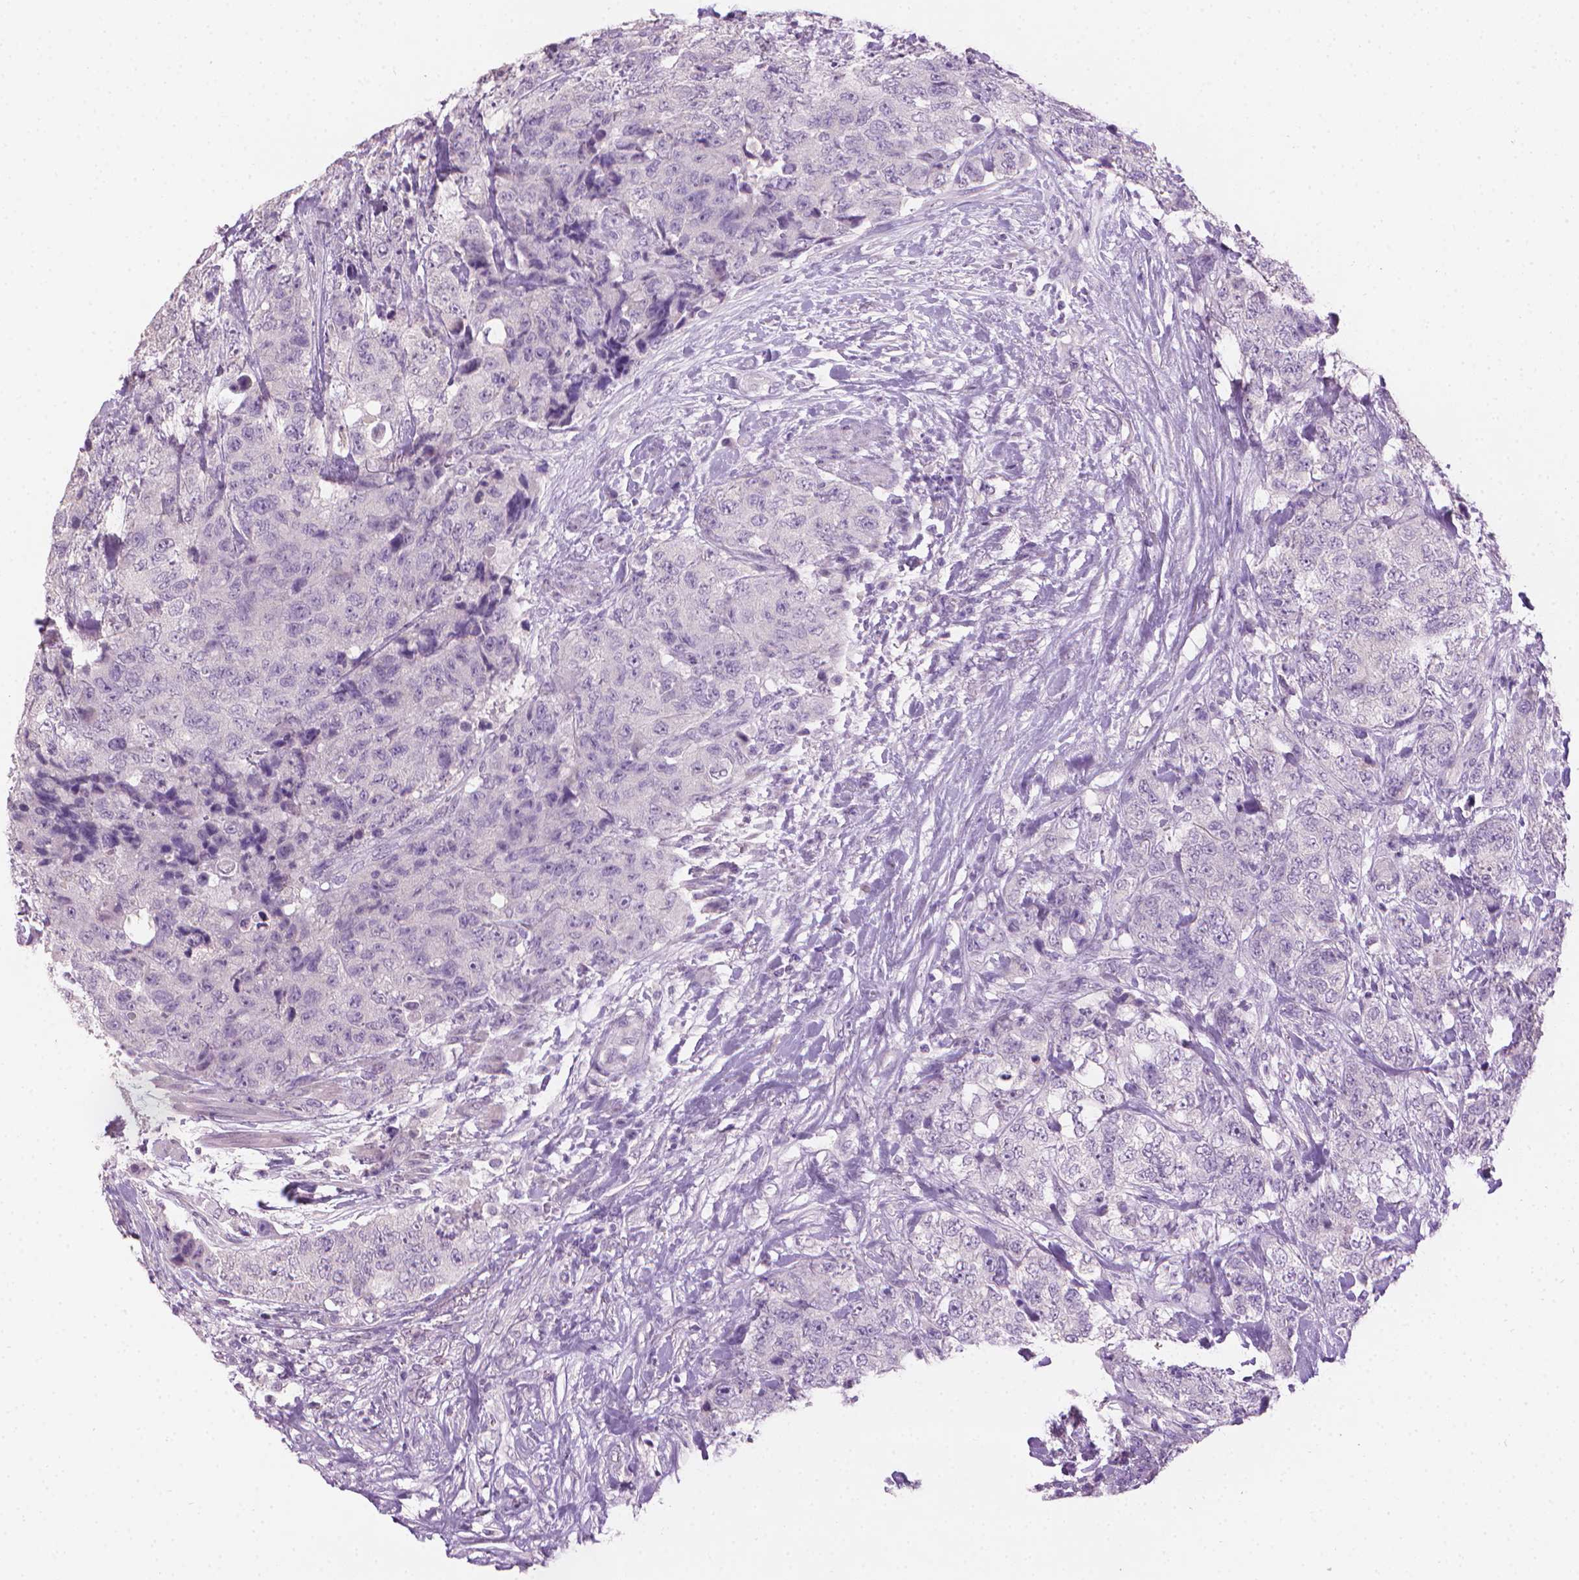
{"staining": {"intensity": "negative", "quantity": "none", "location": "none"}, "tissue": "urothelial cancer", "cell_type": "Tumor cells", "image_type": "cancer", "snomed": [{"axis": "morphology", "description": "Urothelial carcinoma, High grade"}, {"axis": "topography", "description": "Urinary bladder"}], "caption": "The histopathology image reveals no significant positivity in tumor cells of urothelial cancer. (DAB (3,3'-diaminobenzidine) immunohistochemistry visualized using brightfield microscopy, high magnification).", "gene": "MLANA", "patient": {"sex": "female", "age": 78}}